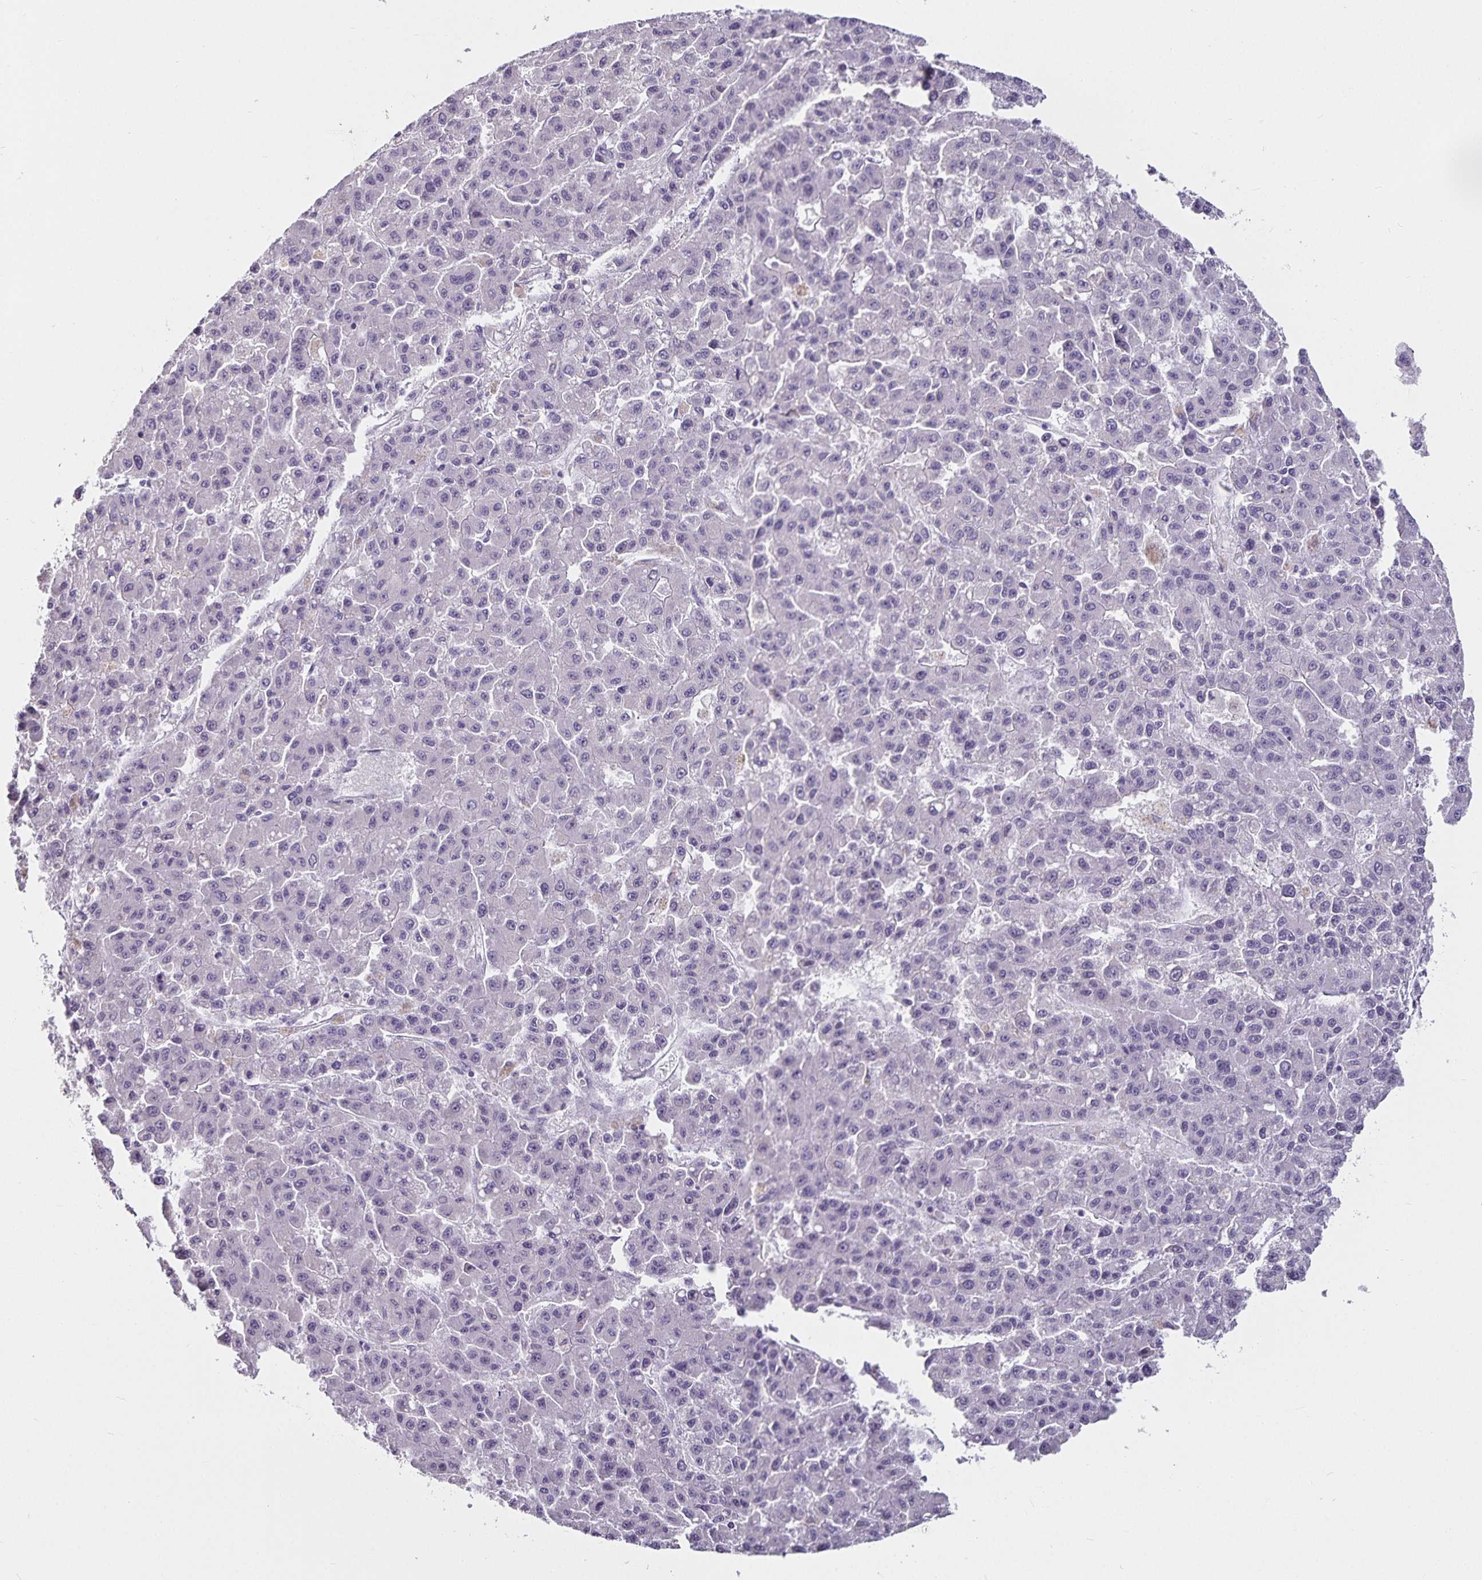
{"staining": {"intensity": "negative", "quantity": "none", "location": "none"}, "tissue": "liver cancer", "cell_type": "Tumor cells", "image_type": "cancer", "snomed": [{"axis": "morphology", "description": "Carcinoma, Hepatocellular, NOS"}, {"axis": "topography", "description": "Liver"}], "caption": "Human liver hepatocellular carcinoma stained for a protein using immunohistochemistry (IHC) shows no positivity in tumor cells.", "gene": "CA12", "patient": {"sex": "male", "age": 70}}